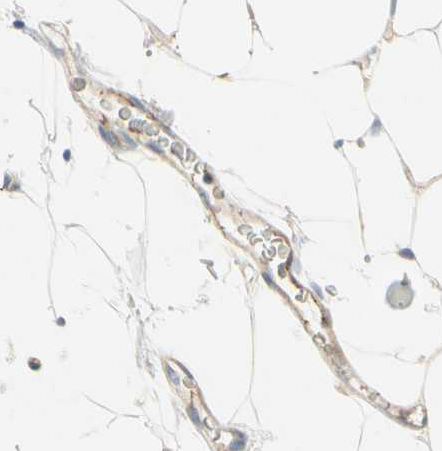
{"staining": {"intensity": "weak", "quantity": "25%-75%", "location": "cytoplasmic/membranous"}, "tissue": "adipose tissue", "cell_type": "Adipocytes", "image_type": "normal", "snomed": [{"axis": "morphology", "description": "Normal tissue, NOS"}, {"axis": "topography", "description": "Peripheral nerve tissue"}], "caption": "High-magnification brightfield microscopy of unremarkable adipose tissue stained with DAB (3,3'-diaminobenzidine) (brown) and counterstained with hematoxylin (blue). adipocytes exhibit weak cytoplasmic/membranous expression is identified in approximately25%-75% of cells.", "gene": "TJP1", "patient": {"sex": "male", "age": 70}}